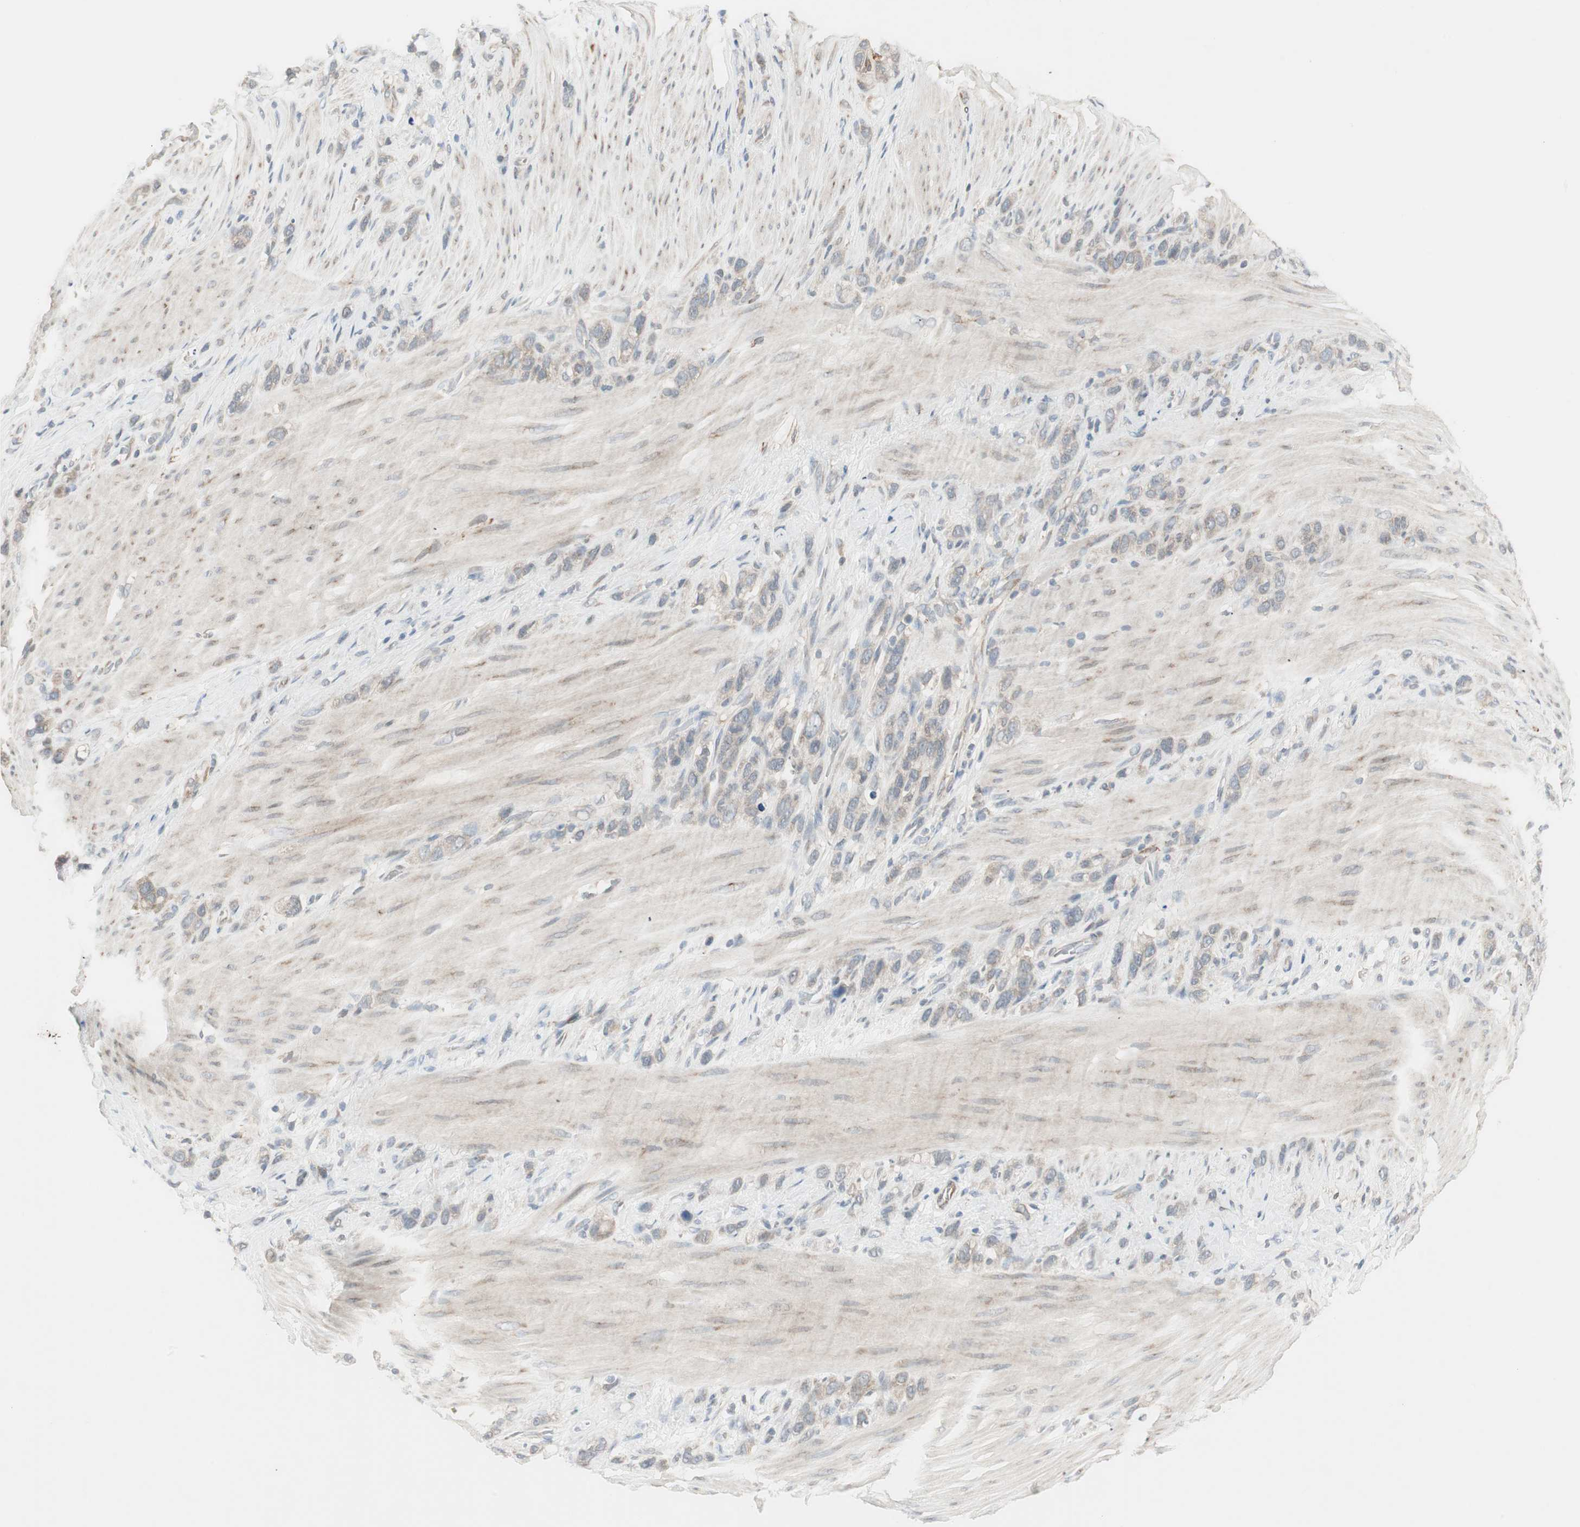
{"staining": {"intensity": "weak", "quantity": ">75%", "location": "cytoplasmic/membranous"}, "tissue": "stomach cancer", "cell_type": "Tumor cells", "image_type": "cancer", "snomed": [{"axis": "morphology", "description": "Normal tissue, NOS"}, {"axis": "morphology", "description": "Adenocarcinoma, NOS"}, {"axis": "morphology", "description": "Adenocarcinoma, High grade"}, {"axis": "topography", "description": "Stomach, upper"}, {"axis": "topography", "description": "Stomach"}], "caption": "A high-resolution image shows immunohistochemistry (IHC) staining of stomach cancer (adenocarcinoma (high-grade)), which exhibits weak cytoplasmic/membranous positivity in approximately >75% of tumor cells.", "gene": "ZFP36", "patient": {"sex": "female", "age": 65}}